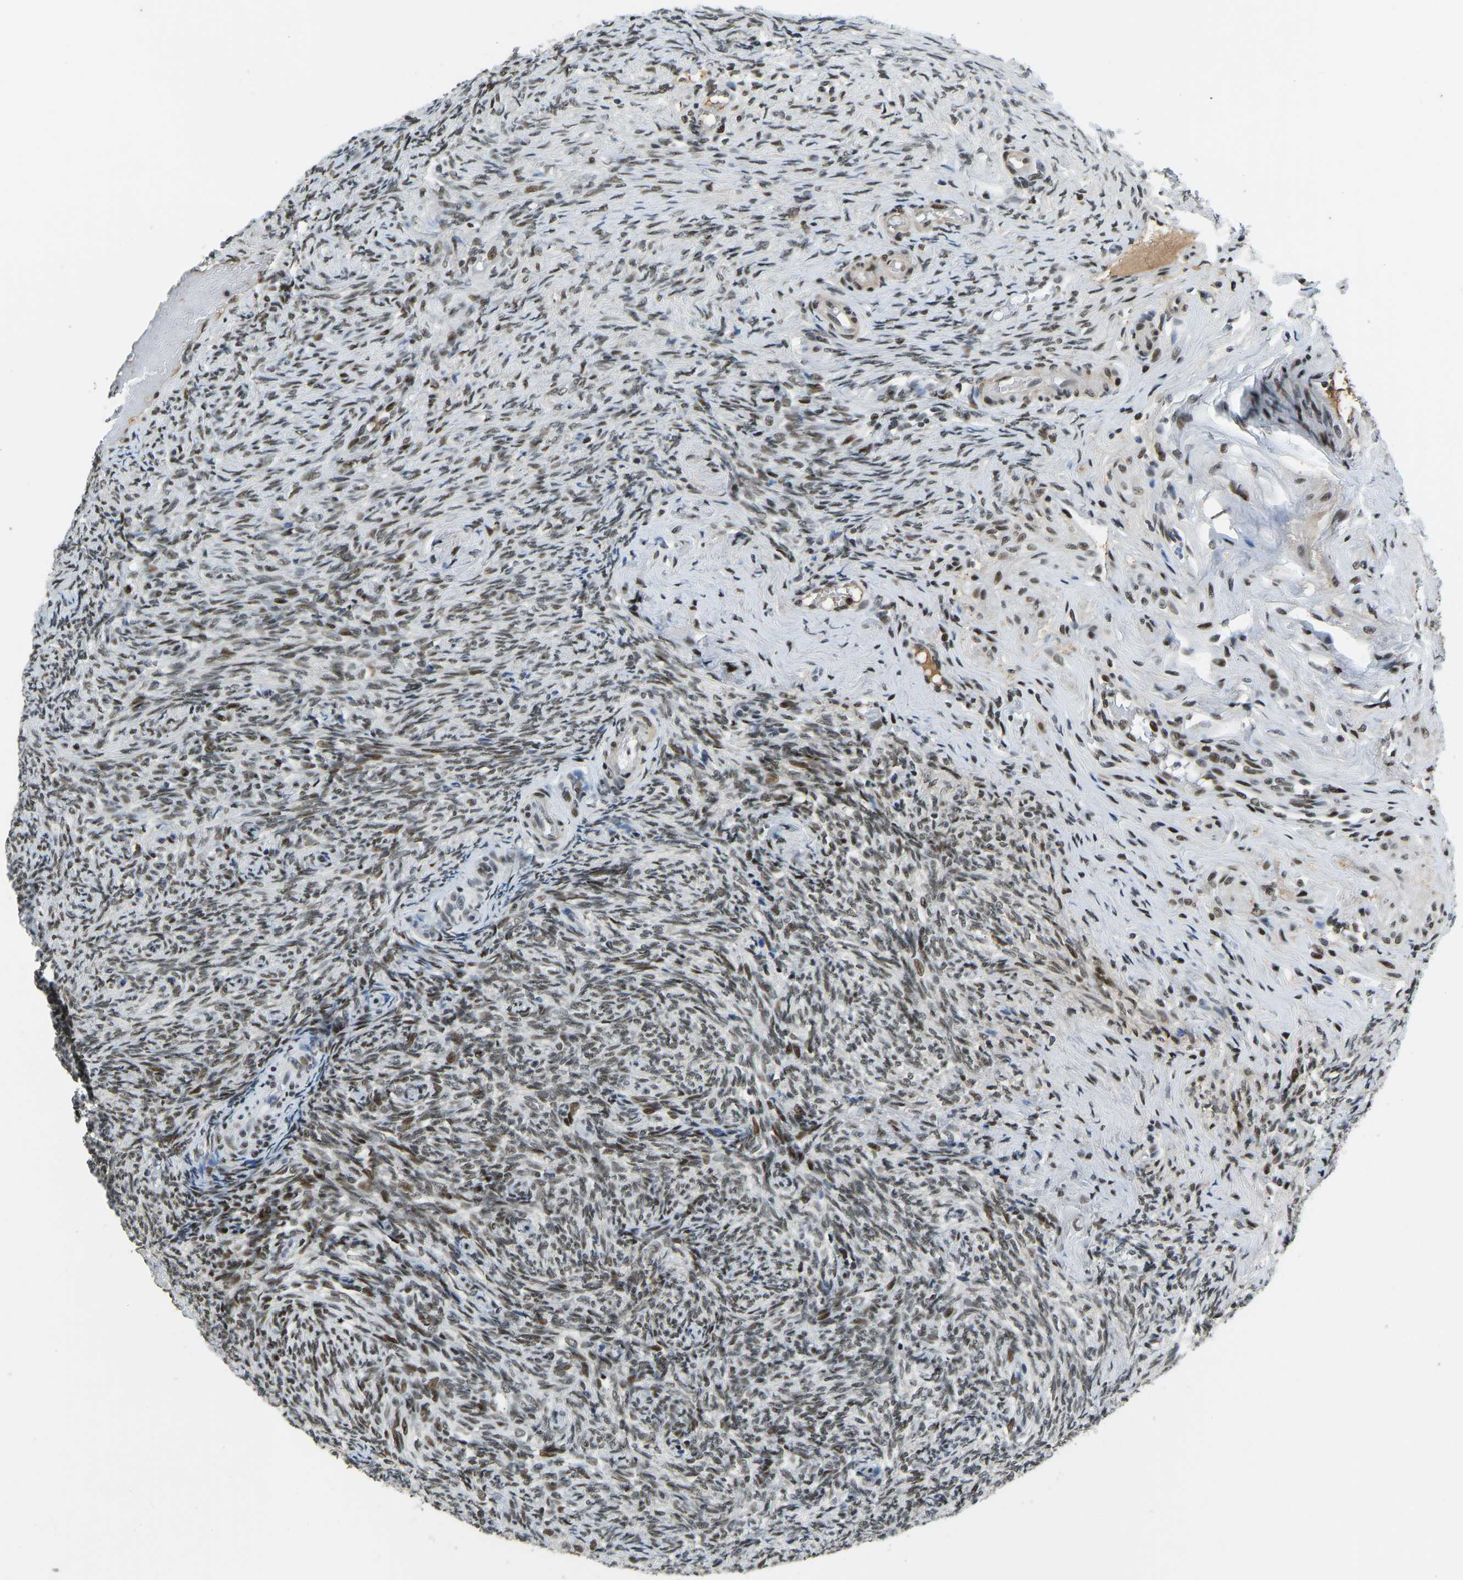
{"staining": {"intensity": "strong", "quantity": ">75%", "location": "nuclear"}, "tissue": "ovary", "cell_type": "Follicle cells", "image_type": "normal", "snomed": [{"axis": "morphology", "description": "Normal tissue, NOS"}, {"axis": "topography", "description": "Ovary"}], "caption": "Immunohistochemical staining of benign ovary shows >75% levels of strong nuclear protein staining in about >75% of follicle cells.", "gene": "FOXK1", "patient": {"sex": "female", "age": 41}}